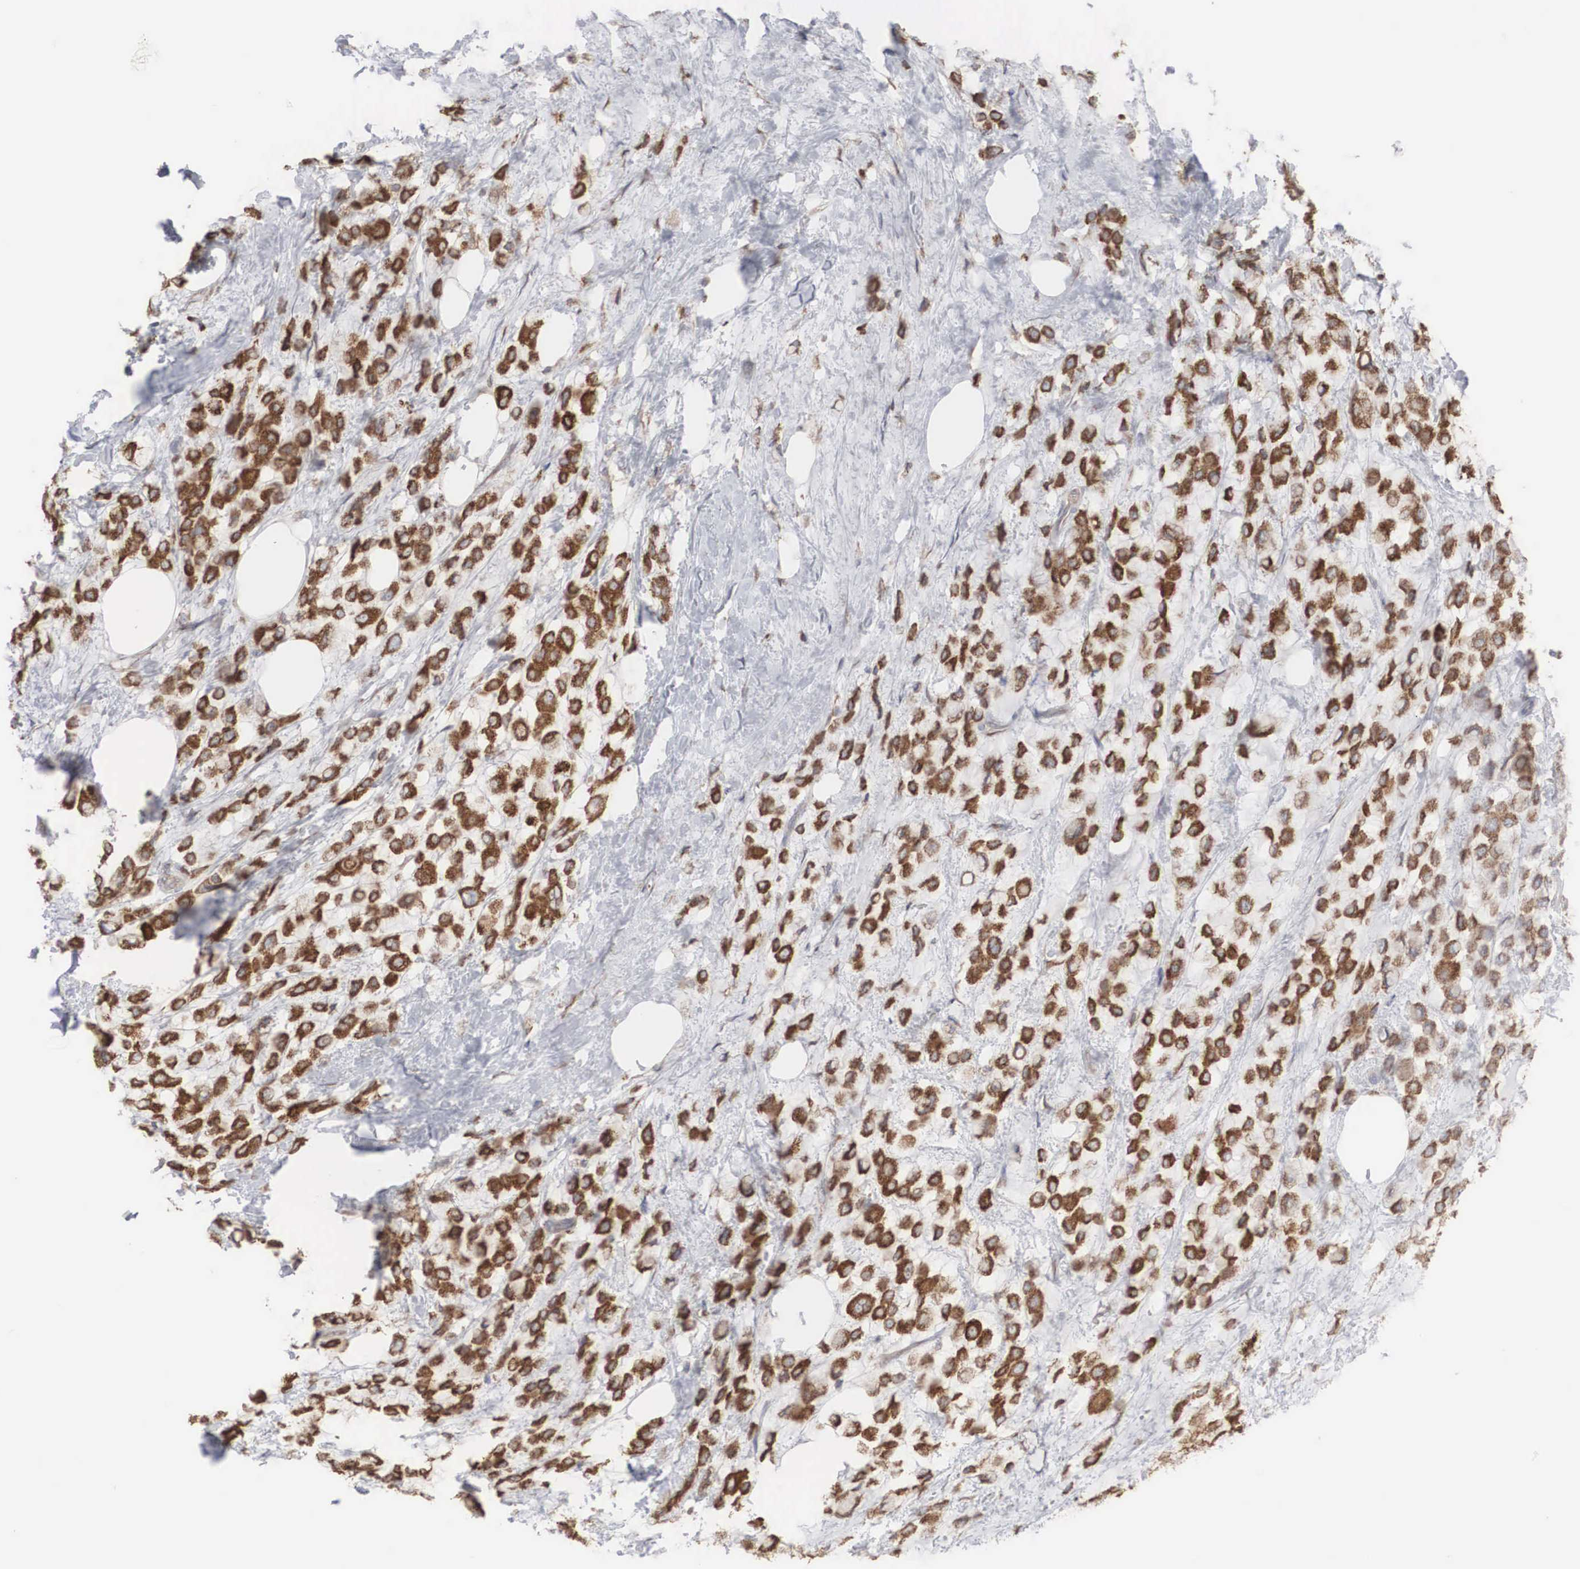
{"staining": {"intensity": "strong", "quantity": "25%-75%", "location": "cytoplasmic/membranous"}, "tissue": "breast cancer", "cell_type": "Tumor cells", "image_type": "cancer", "snomed": [{"axis": "morphology", "description": "Lobular carcinoma"}, {"axis": "topography", "description": "Breast"}], "caption": "Immunohistochemistry staining of breast lobular carcinoma, which exhibits high levels of strong cytoplasmic/membranous expression in about 25%-75% of tumor cells indicating strong cytoplasmic/membranous protein expression. The staining was performed using DAB (3,3'-diaminobenzidine) (brown) for protein detection and nuclei were counterstained in hematoxylin (blue).", "gene": "MIA2", "patient": {"sex": "female", "age": 85}}